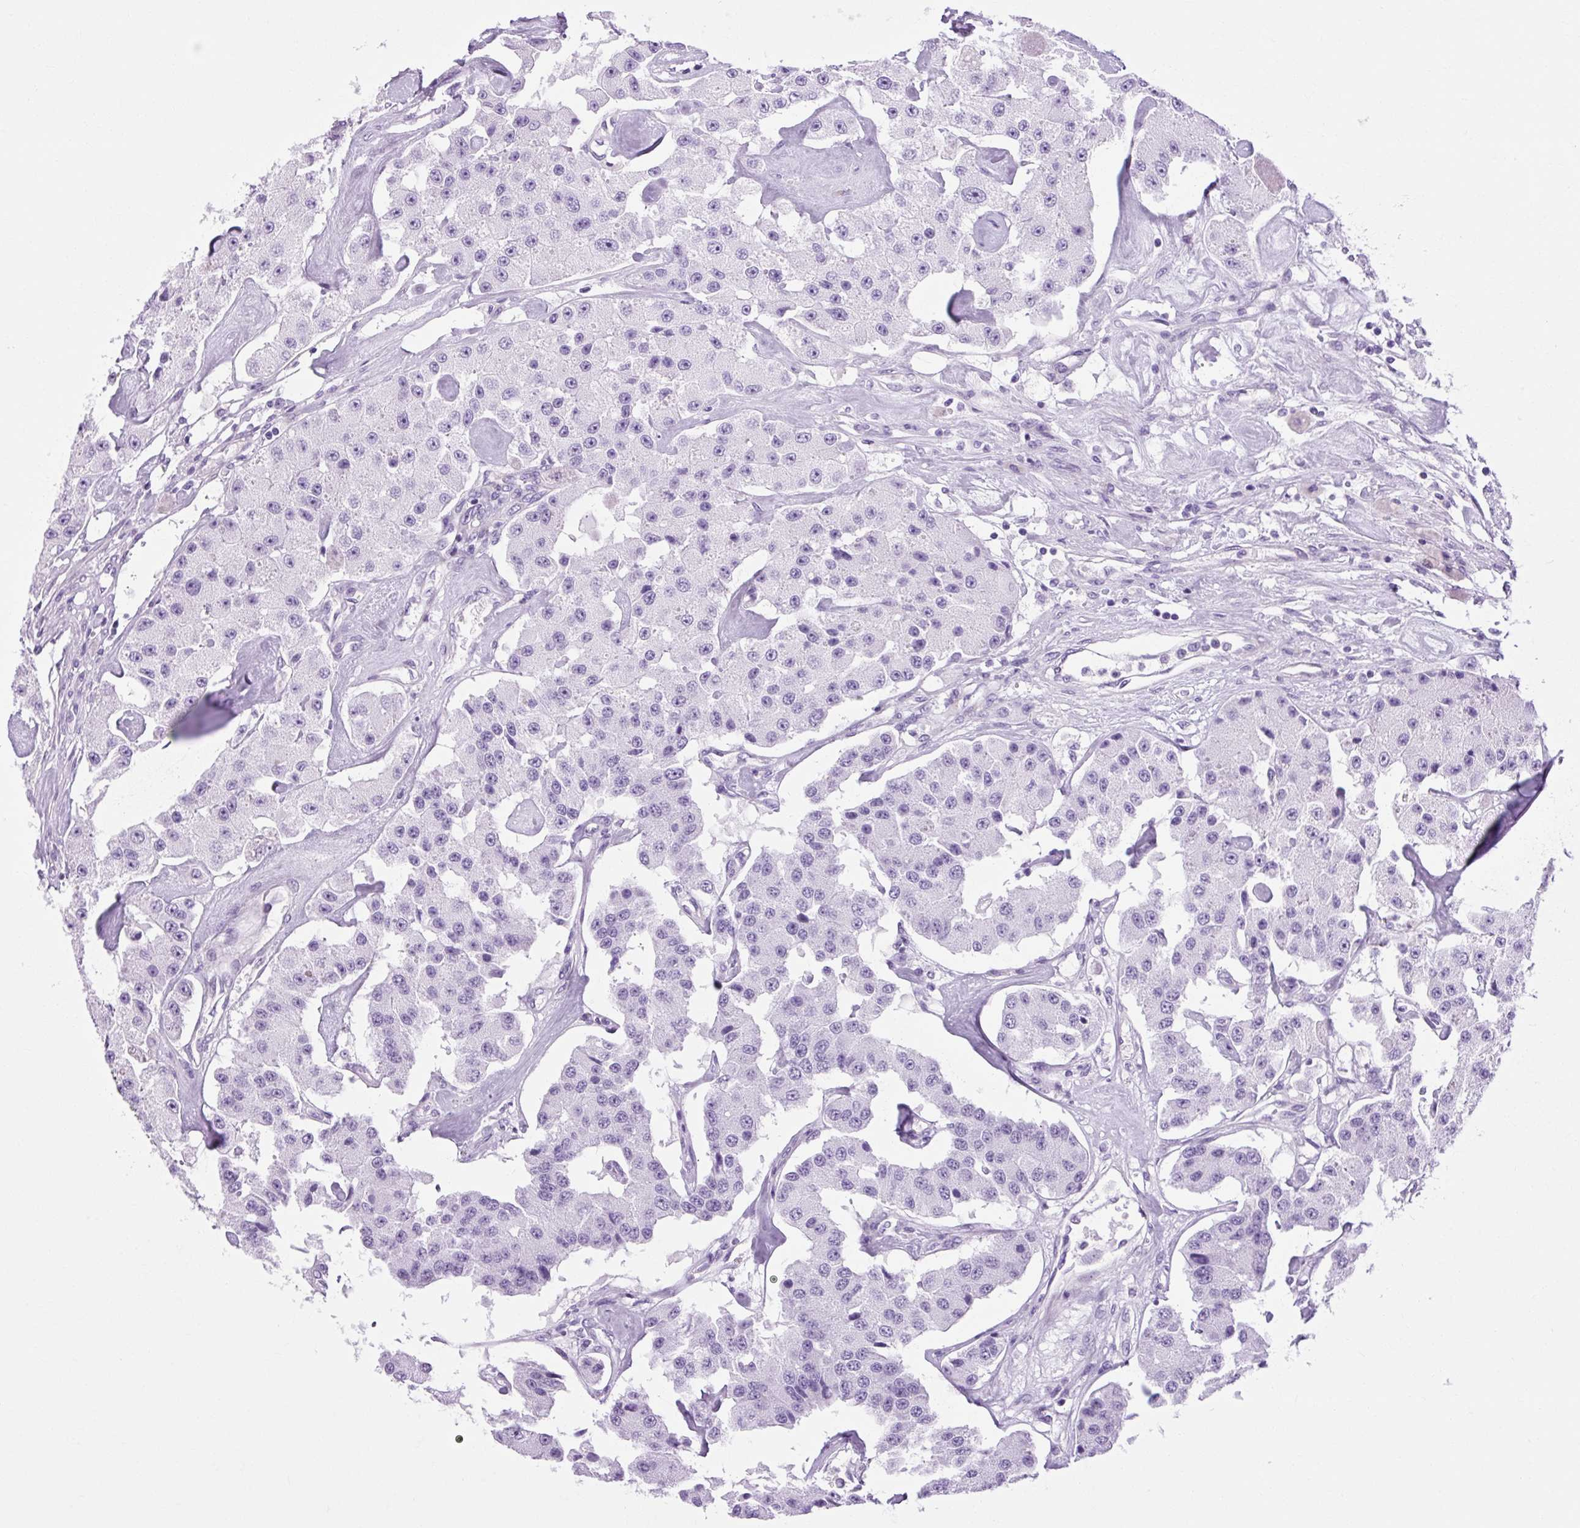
{"staining": {"intensity": "negative", "quantity": "none", "location": "none"}, "tissue": "carcinoid", "cell_type": "Tumor cells", "image_type": "cancer", "snomed": [{"axis": "morphology", "description": "Carcinoid, malignant, NOS"}, {"axis": "topography", "description": "Pancreas"}], "caption": "There is no significant expression in tumor cells of carcinoid. Nuclei are stained in blue.", "gene": "OOEP", "patient": {"sex": "male", "age": 41}}